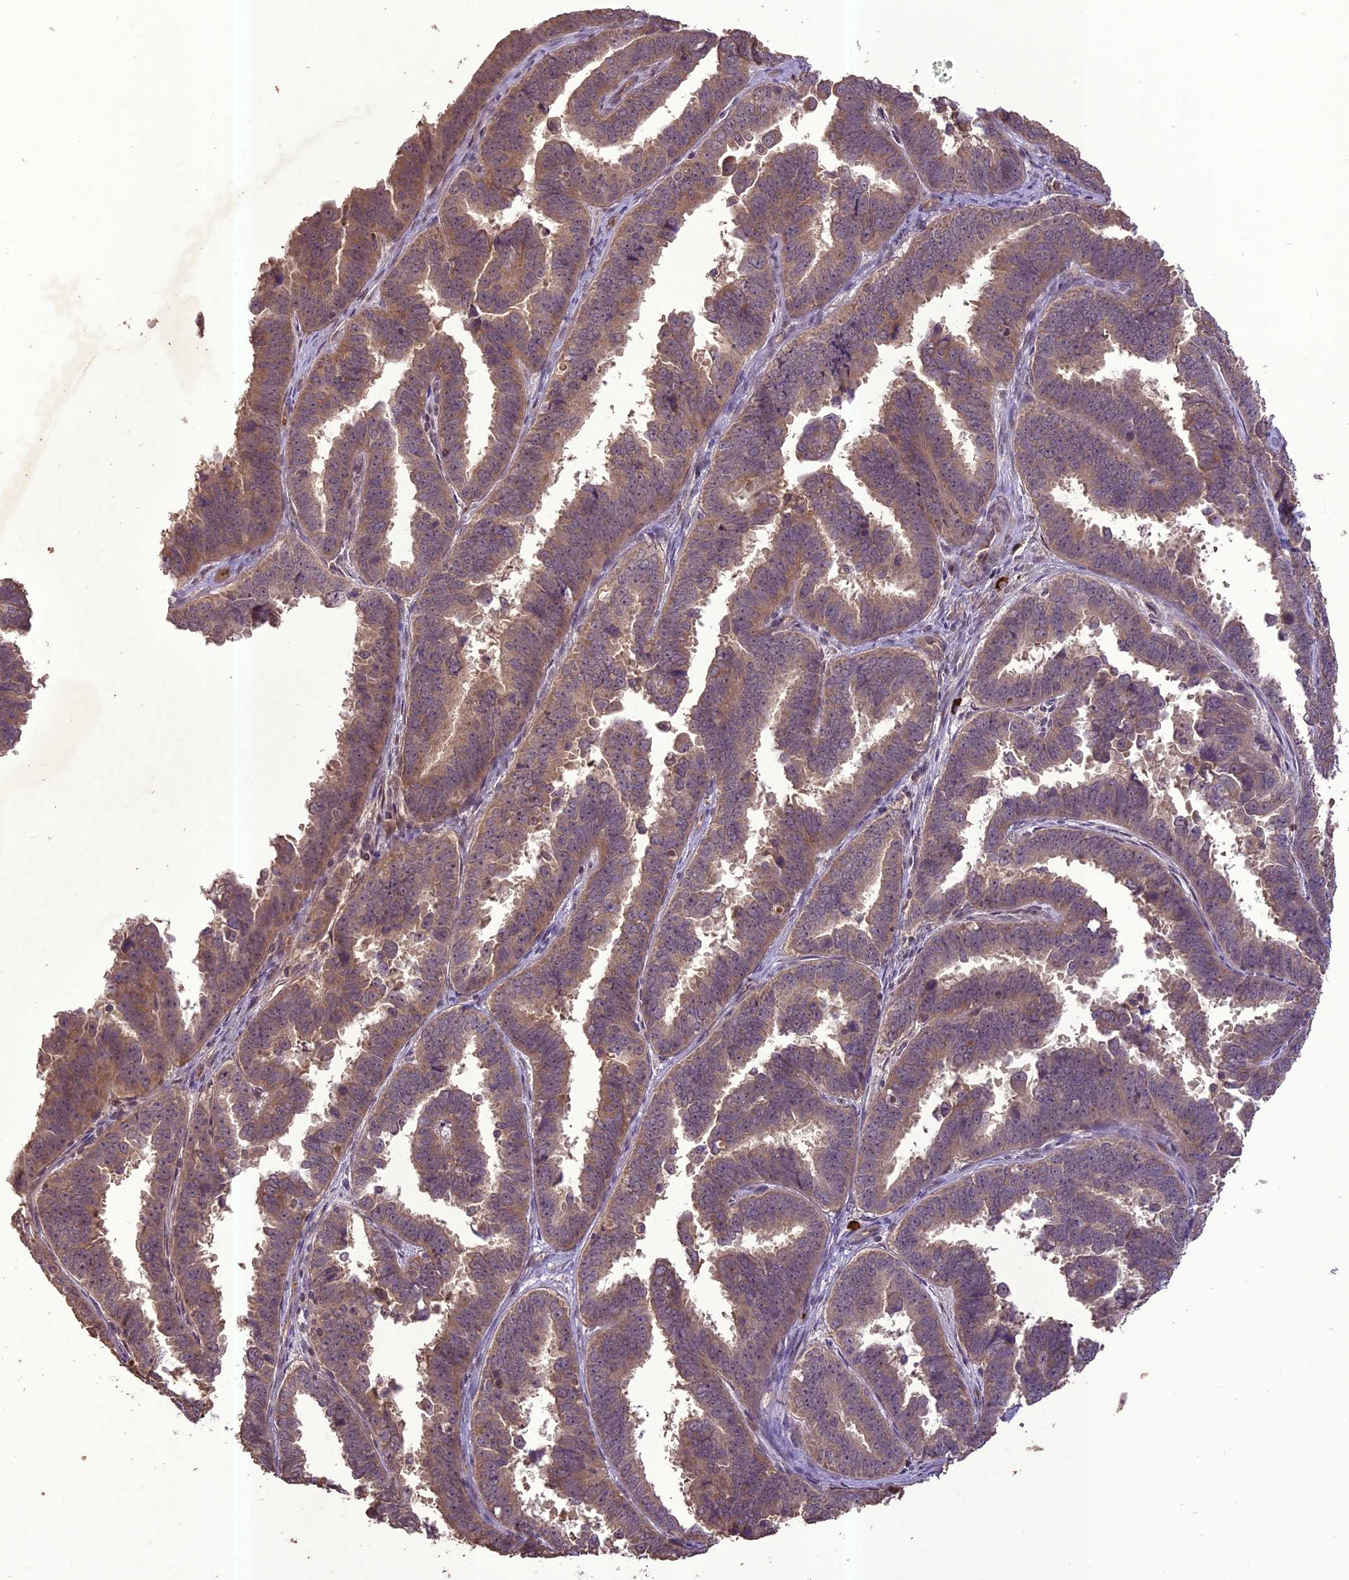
{"staining": {"intensity": "moderate", "quantity": "25%-75%", "location": "cytoplasmic/membranous"}, "tissue": "endometrial cancer", "cell_type": "Tumor cells", "image_type": "cancer", "snomed": [{"axis": "morphology", "description": "Adenocarcinoma, NOS"}, {"axis": "topography", "description": "Endometrium"}], "caption": "IHC micrograph of endometrial adenocarcinoma stained for a protein (brown), which shows medium levels of moderate cytoplasmic/membranous expression in approximately 25%-75% of tumor cells.", "gene": "TIGD7", "patient": {"sex": "female", "age": 75}}